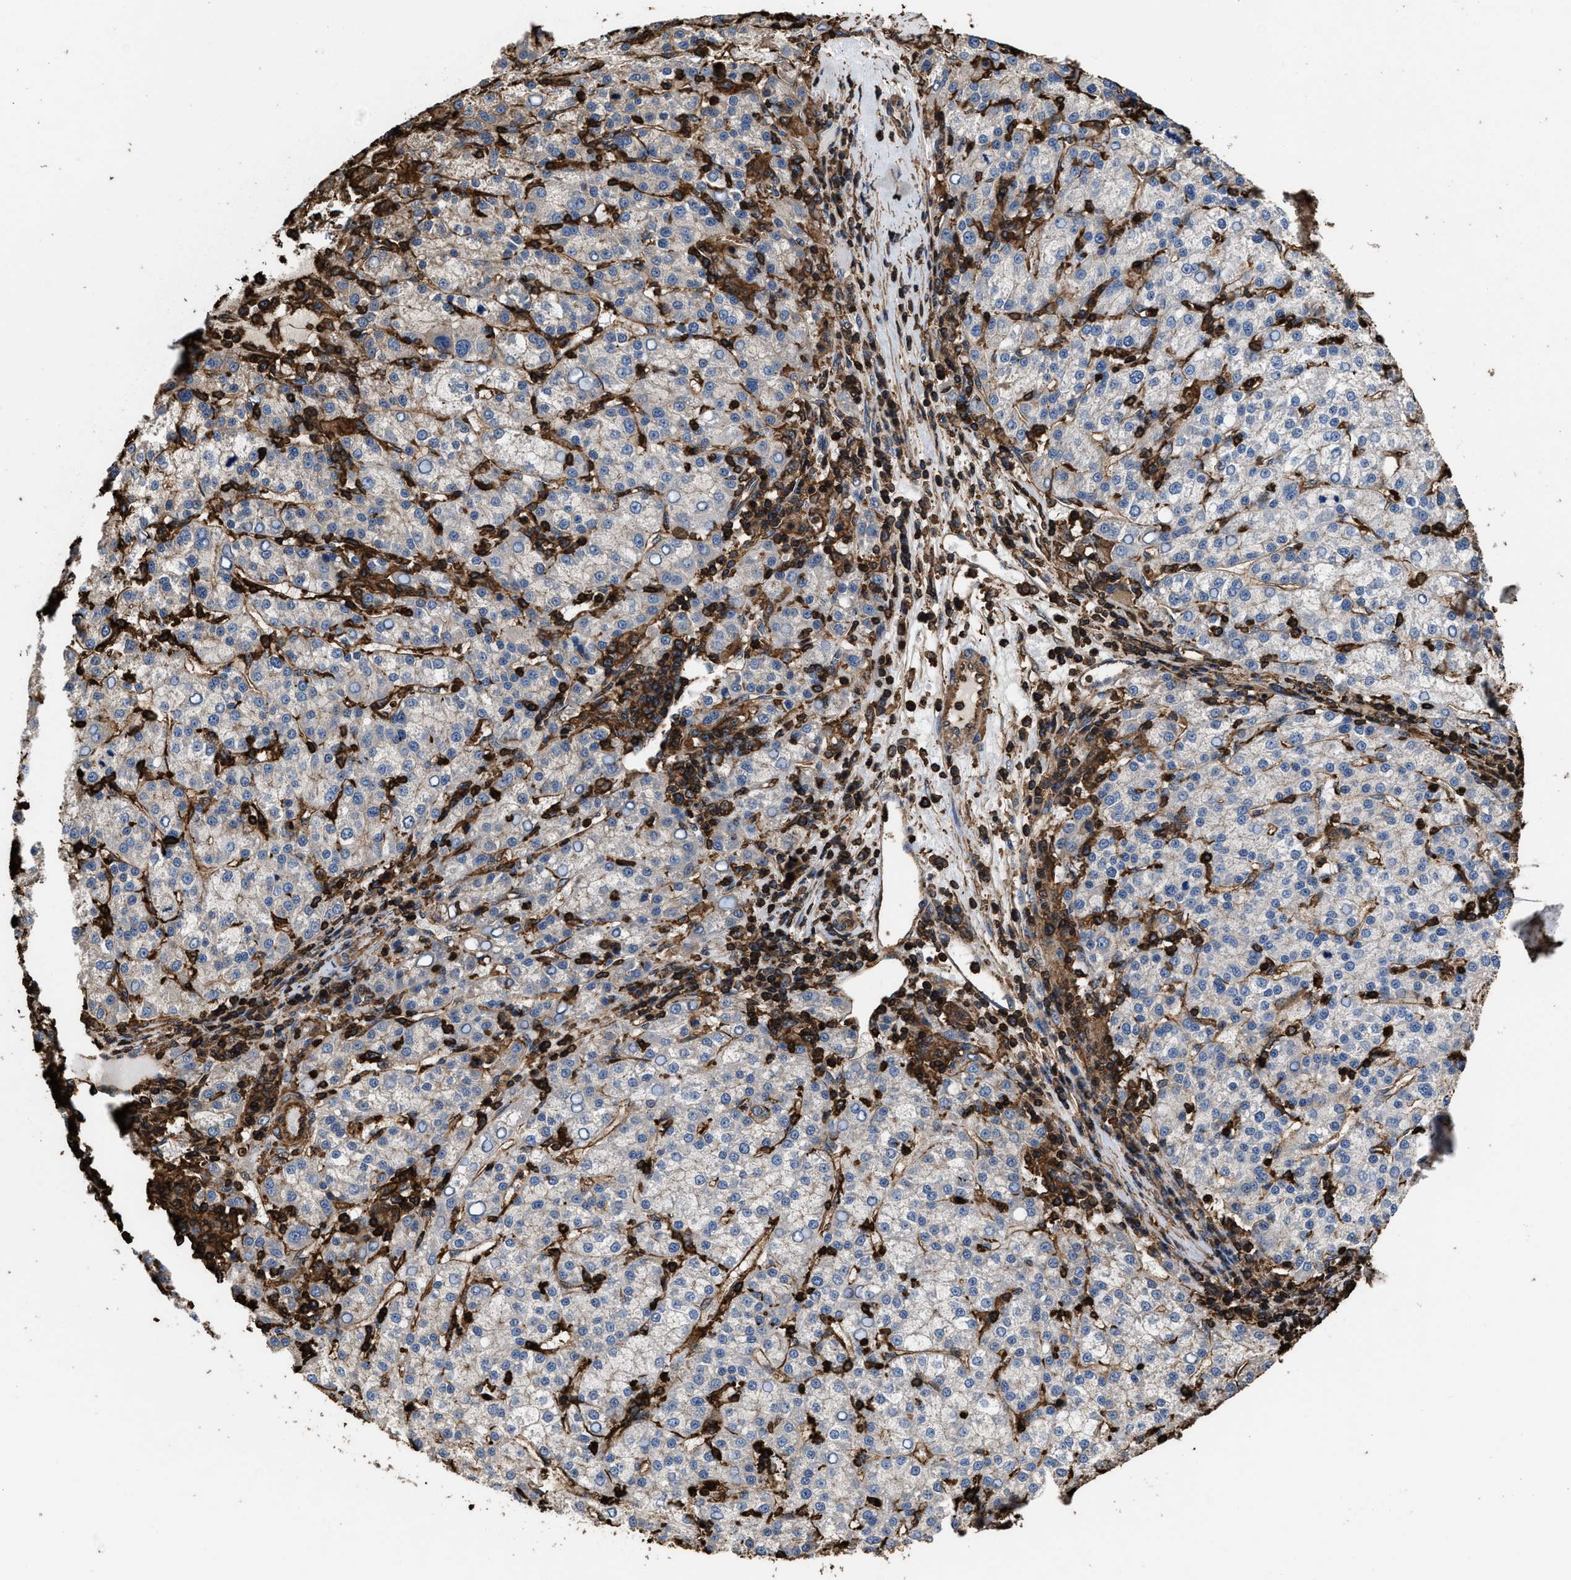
{"staining": {"intensity": "negative", "quantity": "none", "location": "none"}, "tissue": "liver cancer", "cell_type": "Tumor cells", "image_type": "cancer", "snomed": [{"axis": "morphology", "description": "Carcinoma, Hepatocellular, NOS"}, {"axis": "topography", "description": "Liver"}], "caption": "The image reveals no significant staining in tumor cells of liver hepatocellular carcinoma.", "gene": "KBTBD2", "patient": {"sex": "female", "age": 58}}